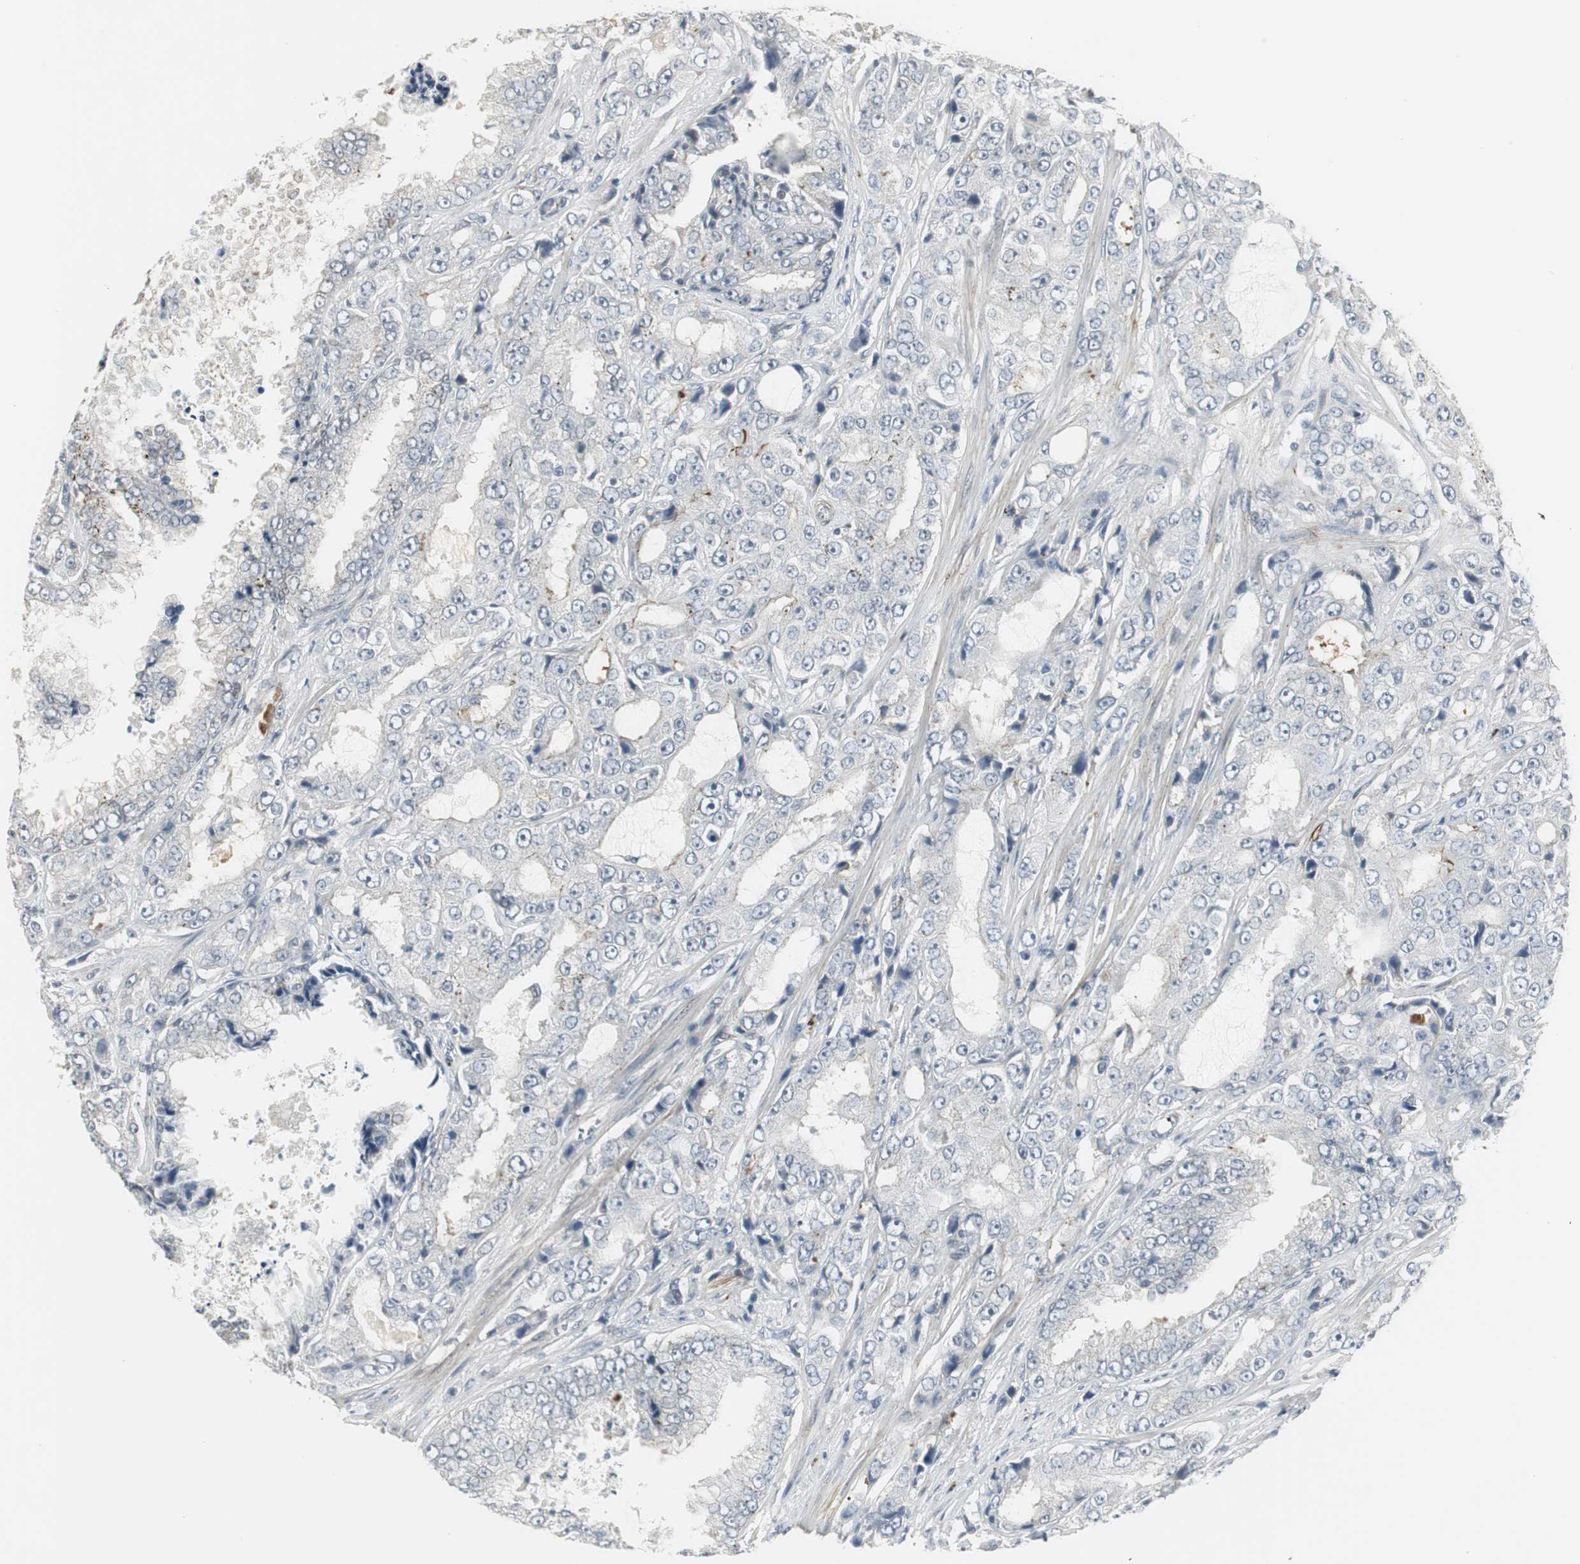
{"staining": {"intensity": "moderate", "quantity": "25%-75%", "location": "cytoplasmic/membranous"}, "tissue": "prostate cancer", "cell_type": "Tumor cells", "image_type": "cancer", "snomed": [{"axis": "morphology", "description": "Adenocarcinoma, High grade"}, {"axis": "topography", "description": "Prostate"}], "caption": "High-magnification brightfield microscopy of prostate adenocarcinoma (high-grade) stained with DAB (3,3'-diaminobenzidine) (brown) and counterstained with hematoxylin (blue). tumor cells exhibit moderate cytoplasmic/membranous expression is appreciated in approximately25%-75% of cells.", "gene": "SCYL3", "patient": {"sex": "male", "age": 73}}